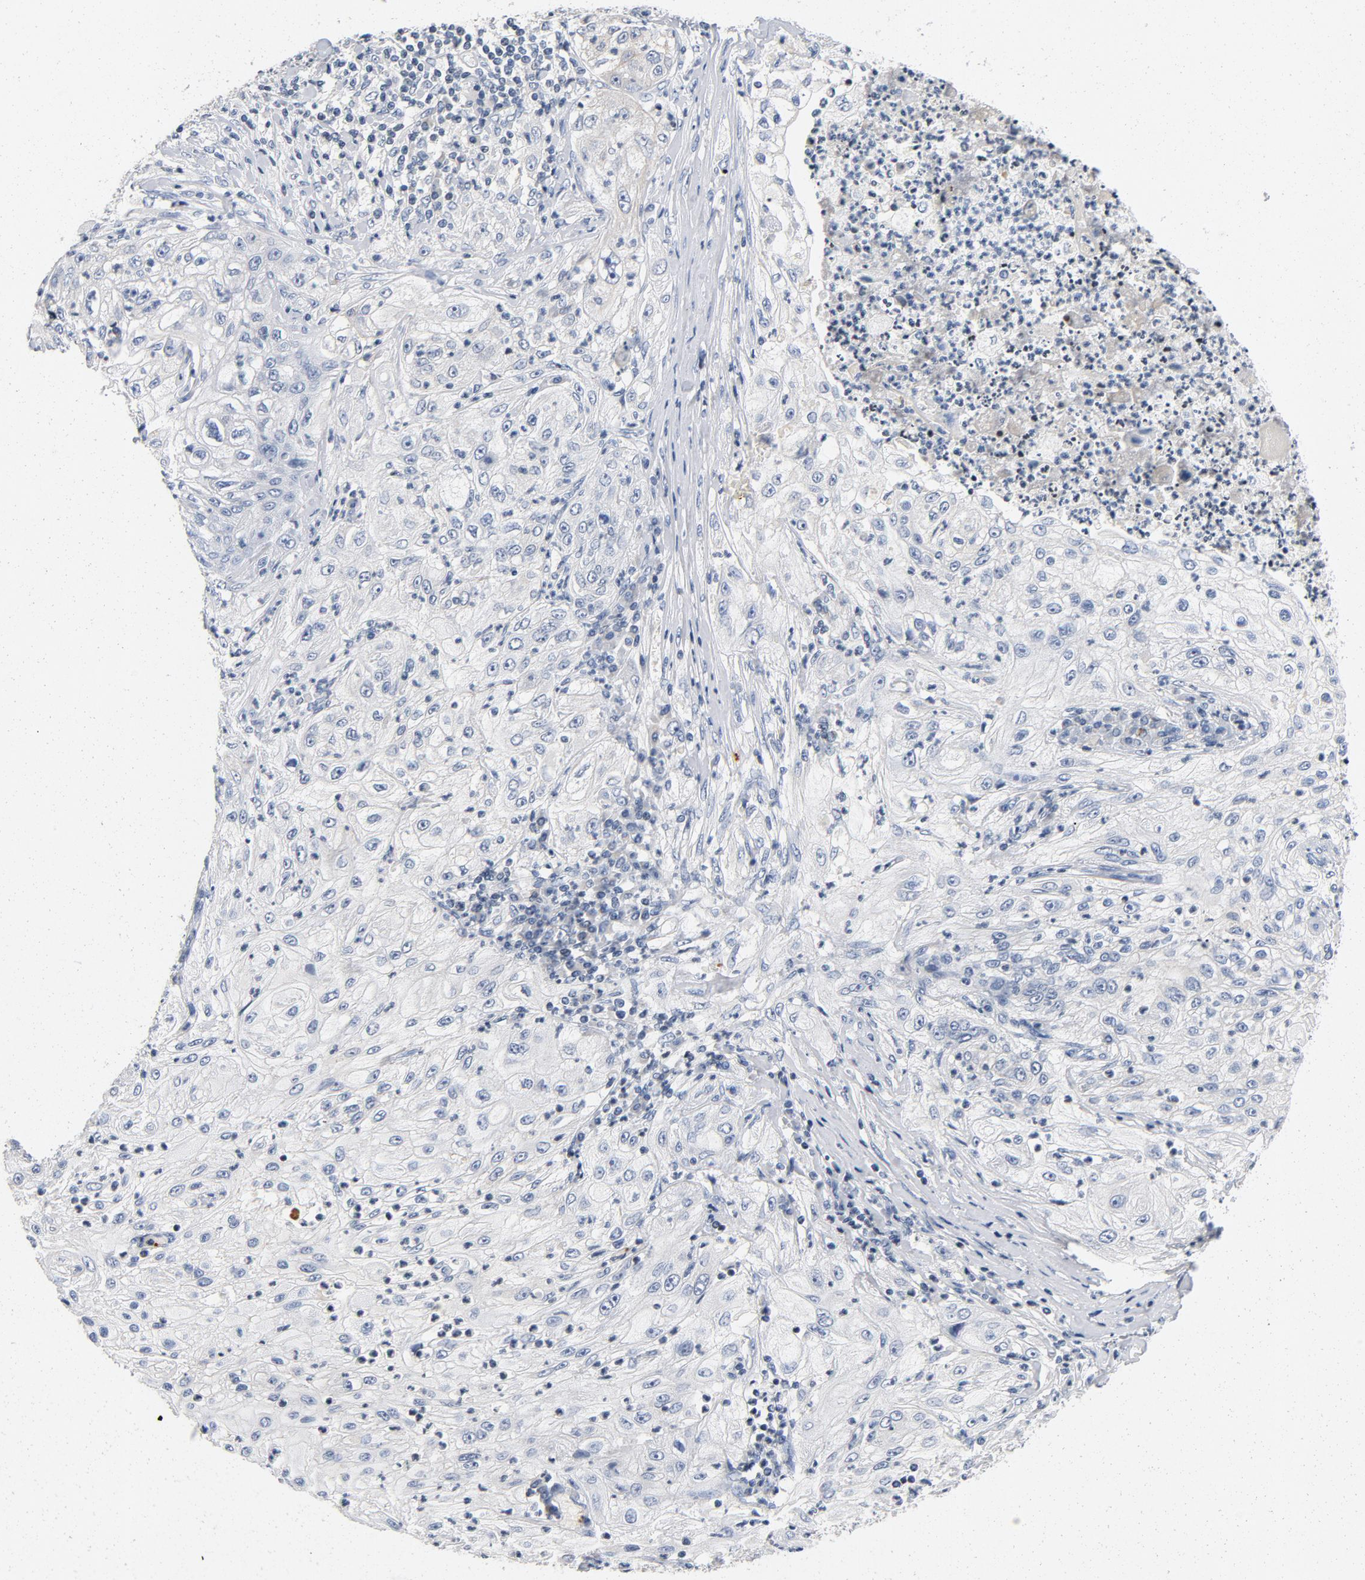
{"staining": {"intensity": "weak", "quantity": "<25%", "location": "cytoplasmic/membranous"}, "tissue": "lung cancer", "cell_type": "Tumor cells", "image_type": "cancer", "snomed": [{"axis": "morphology", "description": "Inflammation, NOS"}, {"axis": "morphology", "description": "Squamous cell carcinoma, NOS"}, {"axis": "topography", "description": "Lymph node"}, {"axis": "topography", "description": "Soft tissue"}, {"axis": "topography", "description": "Lung"}], "caption": "DAB (3,3'-diaminobenzidine) immunohistochemical staining of squamous cell carcinoma (lung) displays no significant staining in tumor cells.", "gene": "PIM1", "patient": {"sex": "male", "age": 66}}